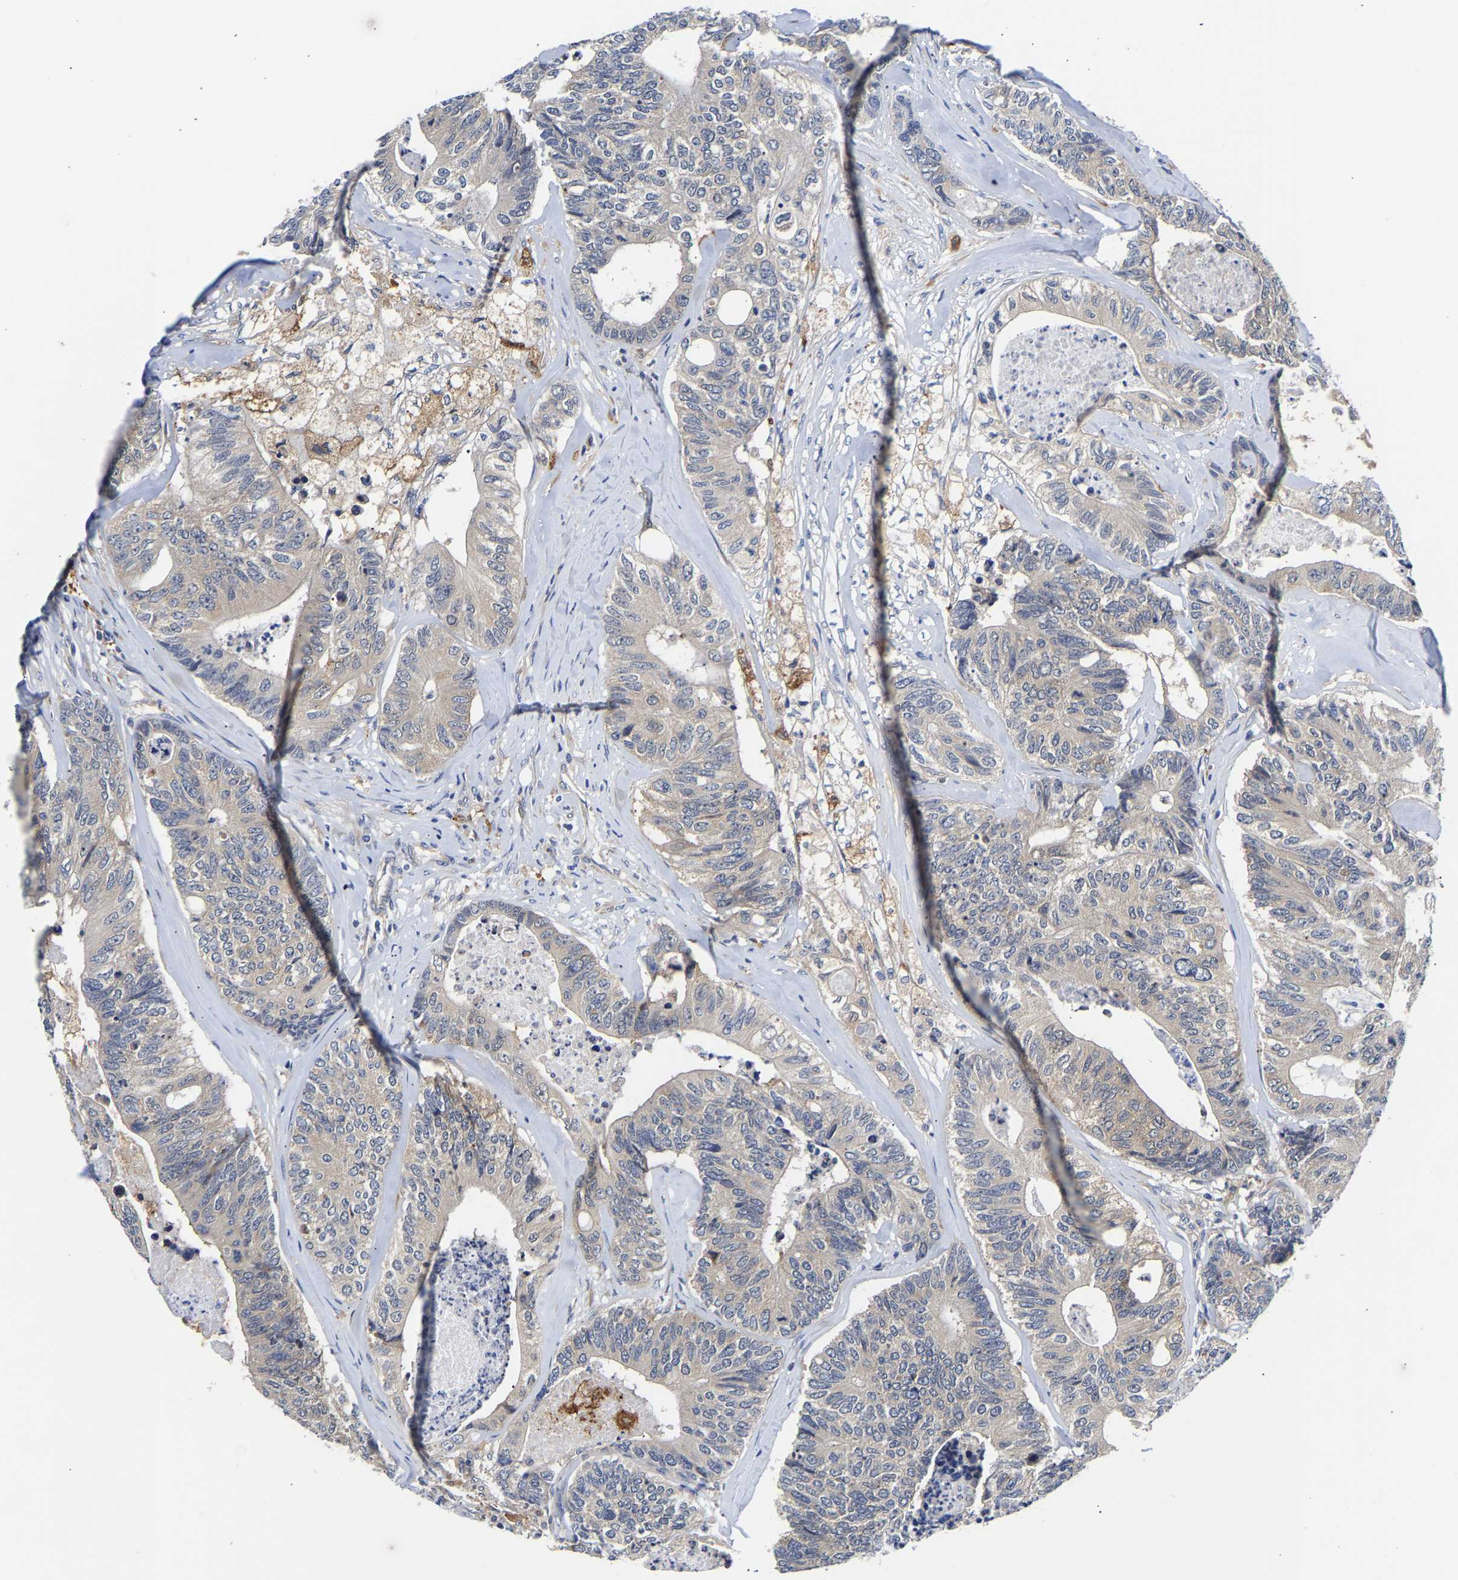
{"staining": {"intensity": "weak", "quantity": "<25%", "location": "cytoplasmic/membranous"}, "tissue": "colorectal cancer", "cell_type": "Tumor cells", "image_type": "cancer", "snomed": [{"axis": "morphology", "description": "Adenocarcinoma, NOS"}, {"axis": "topography", "description": "Colon"}], "caption": "This is an IHC micrograph of human colorectal cancer. There is no positivity in tumor cells.", "gene": "CCDC6", "patient": {"sex": "female", "age": 67}}